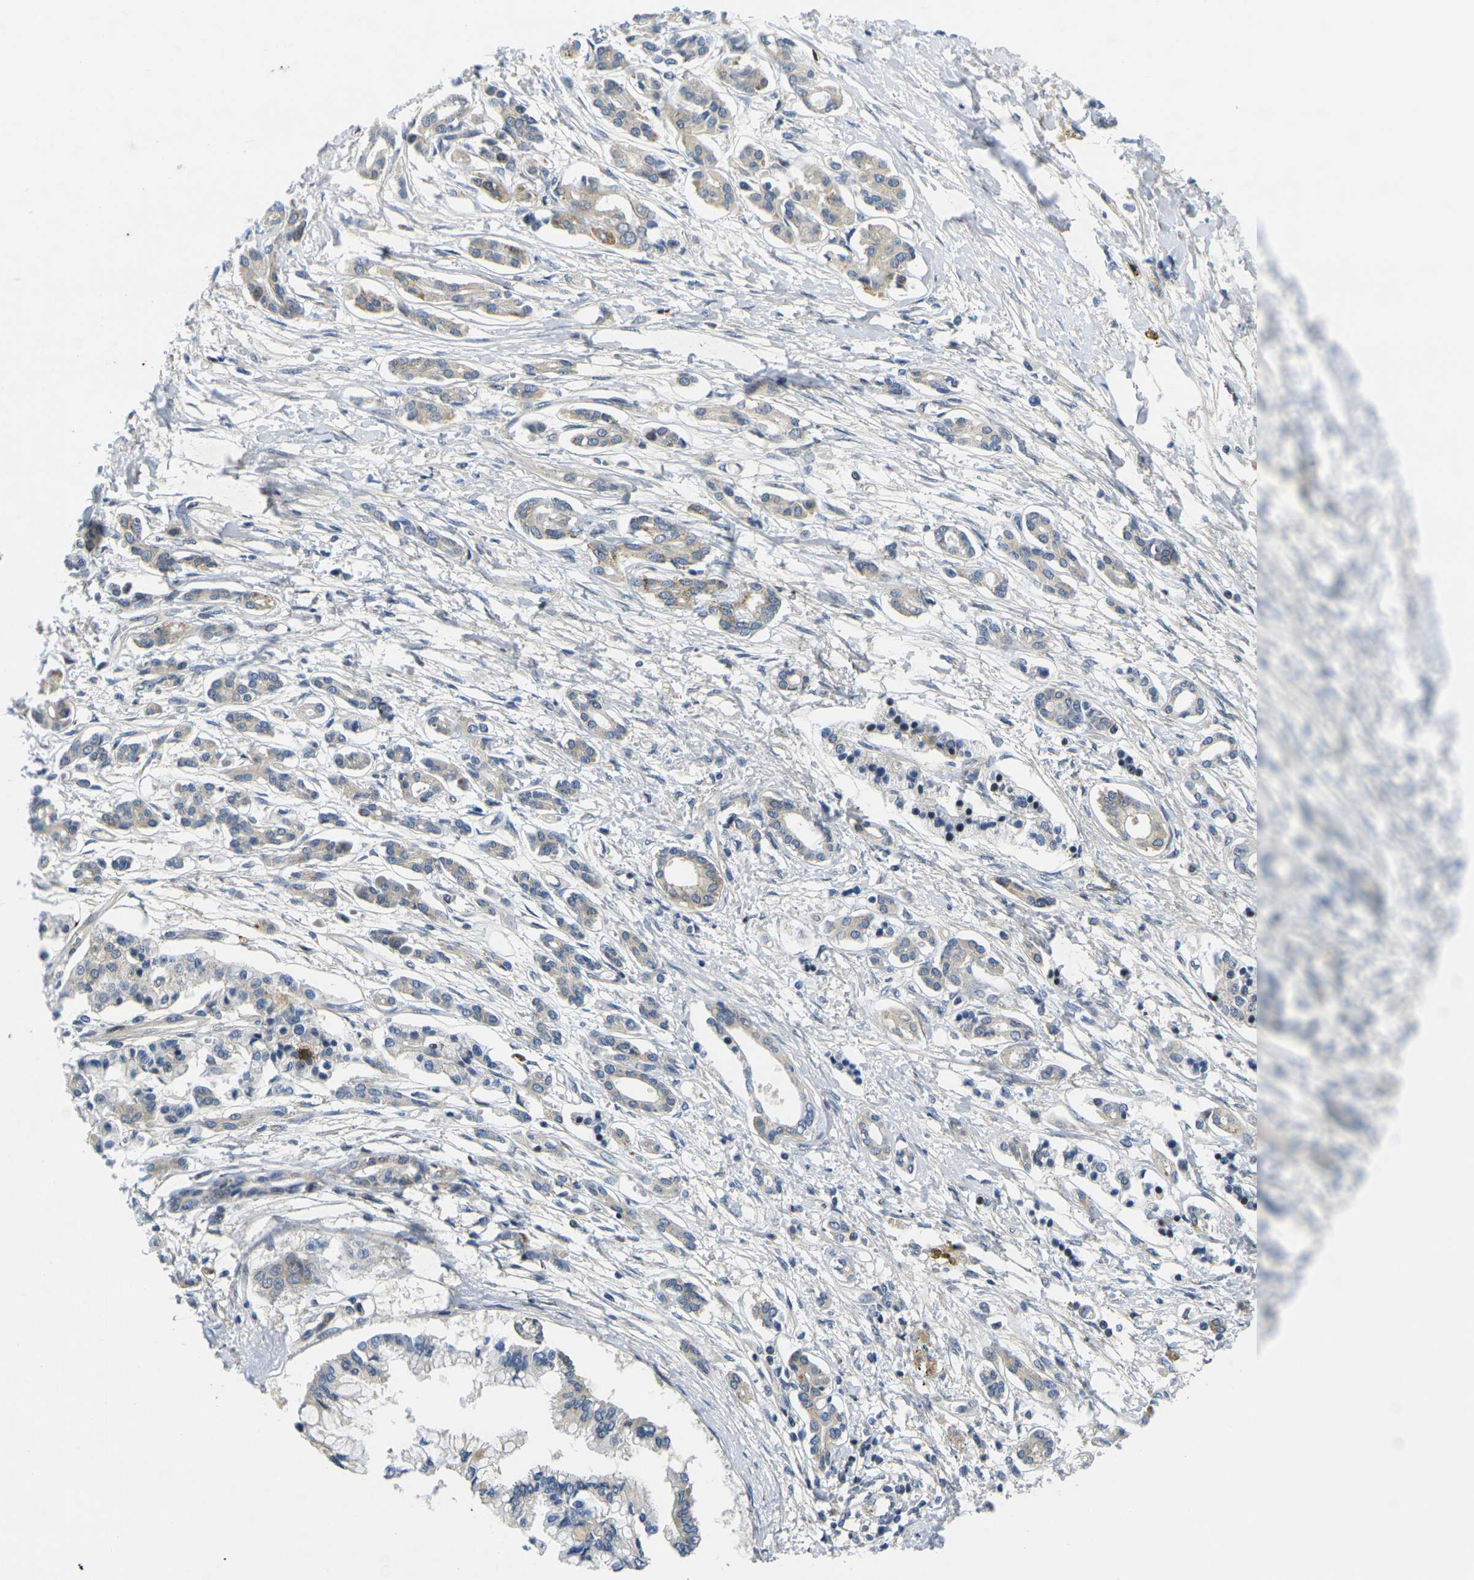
{"staining": {"intensity": "weak", "quantity": "<25%", "location": "cytoplasmic/membranous"}, "tissue": "pancreatic cancer", "cell_type": "Tumor cells", "image_type": "cancer", "snomed": [{"axis": "morphology", "description": "Adenocarcinoma, NOS"}, {"axis": "topography", "description": "Pancreas"}], "caption": "Tumor cells show no significant protein positivity in pancreatic cancer.", "gene": "ROBO2", "patient": {"sex": "male", "age": 56}}